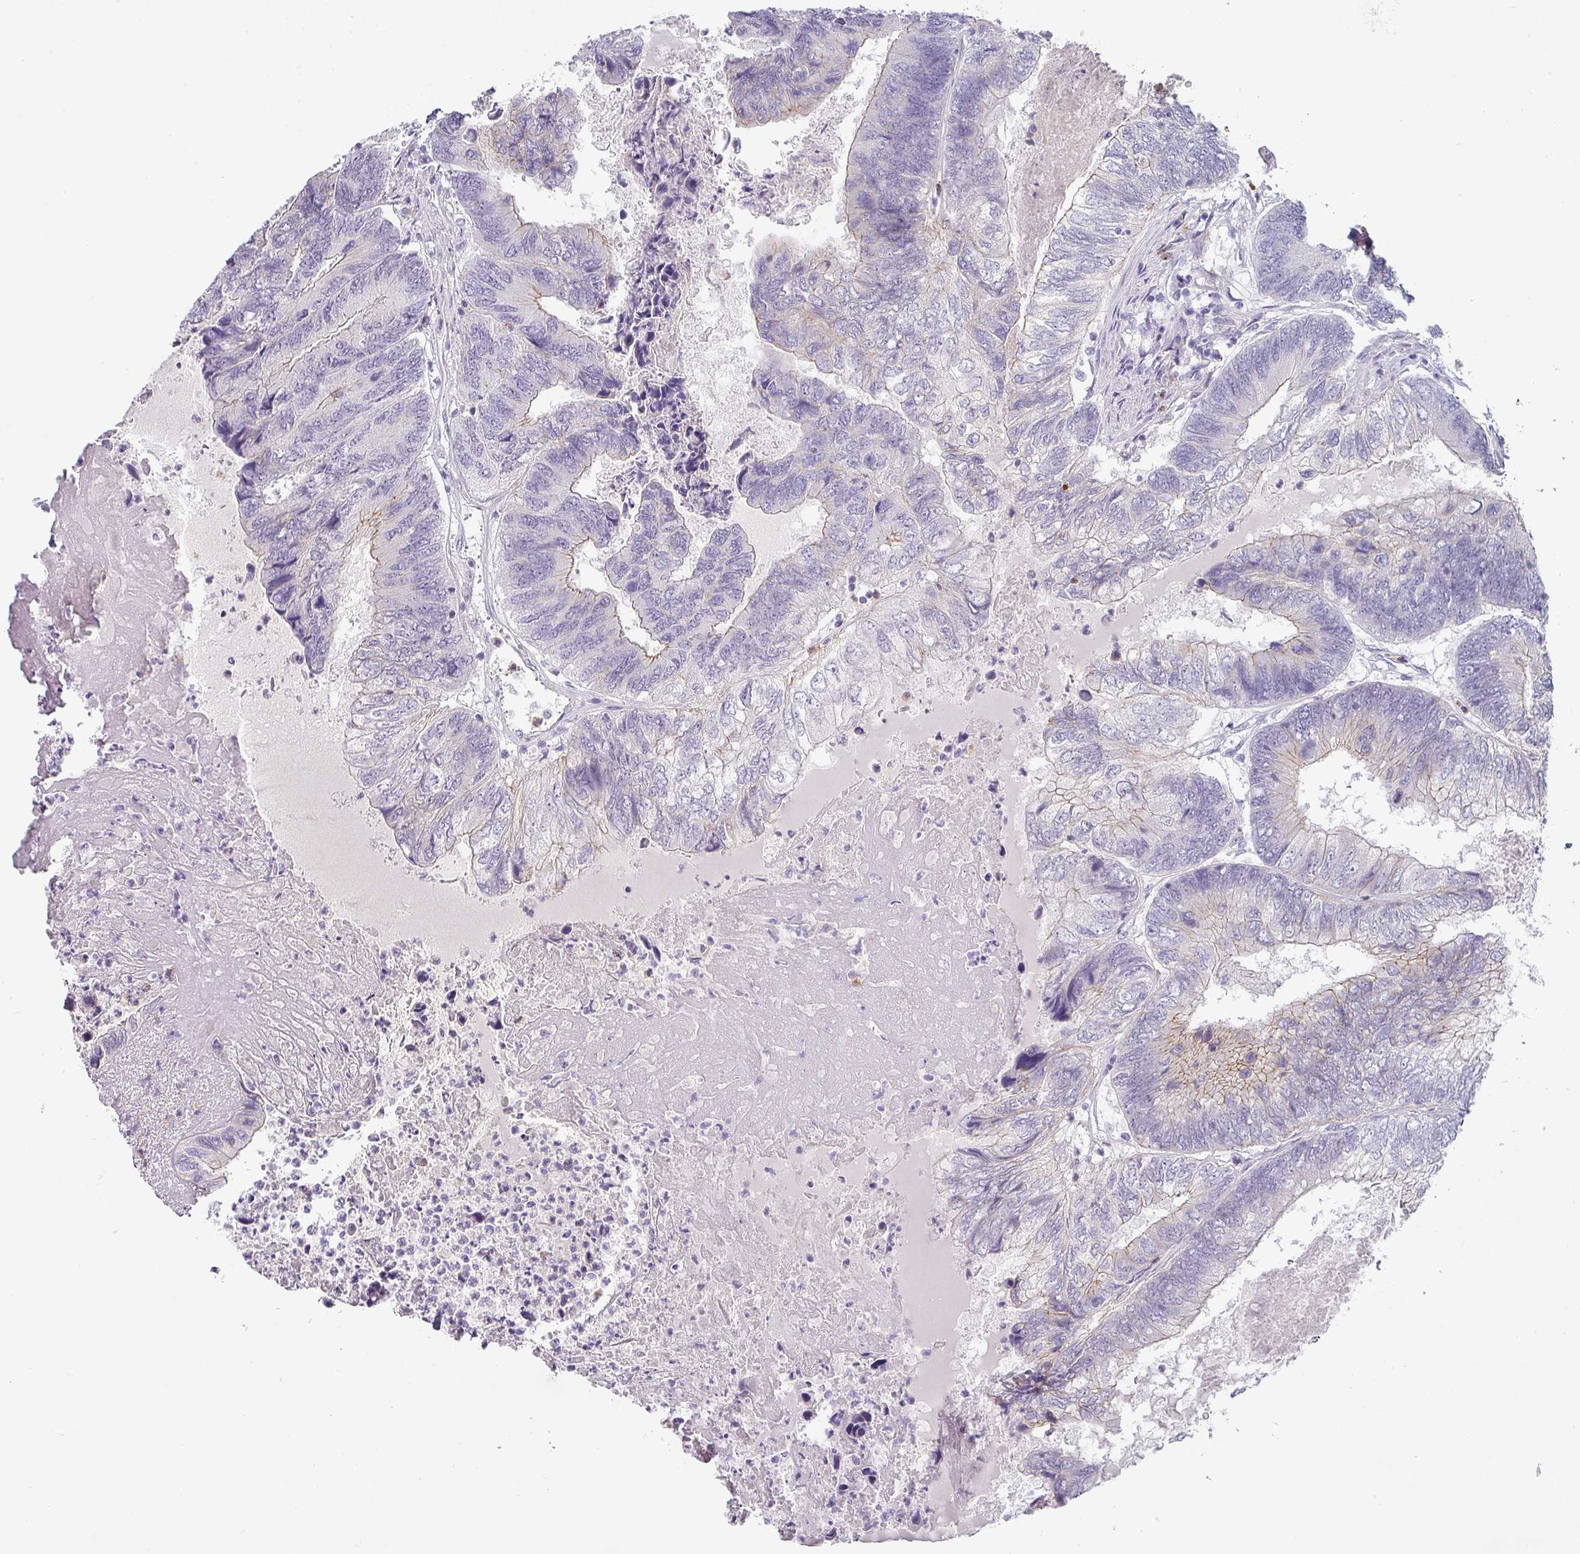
{"staining": {"intensity": "negative", "quantity": "none", "location": "none"}, "tissue": "colorectal cancer", "cell_type": "Tumor cells", "image_type": "cancer", "snomed": [{"axis": "morphology", "description": "Adenocarcinoma, NOS"}, {"axis": "topography", "description": "Colon"}], "caption": "Micrograph shows no protein positivity in tumor cells of adenocarcinoma (colorectal) tissue.", "gene": "BTLA", "patient": {"sex": "female", "age": 67}}